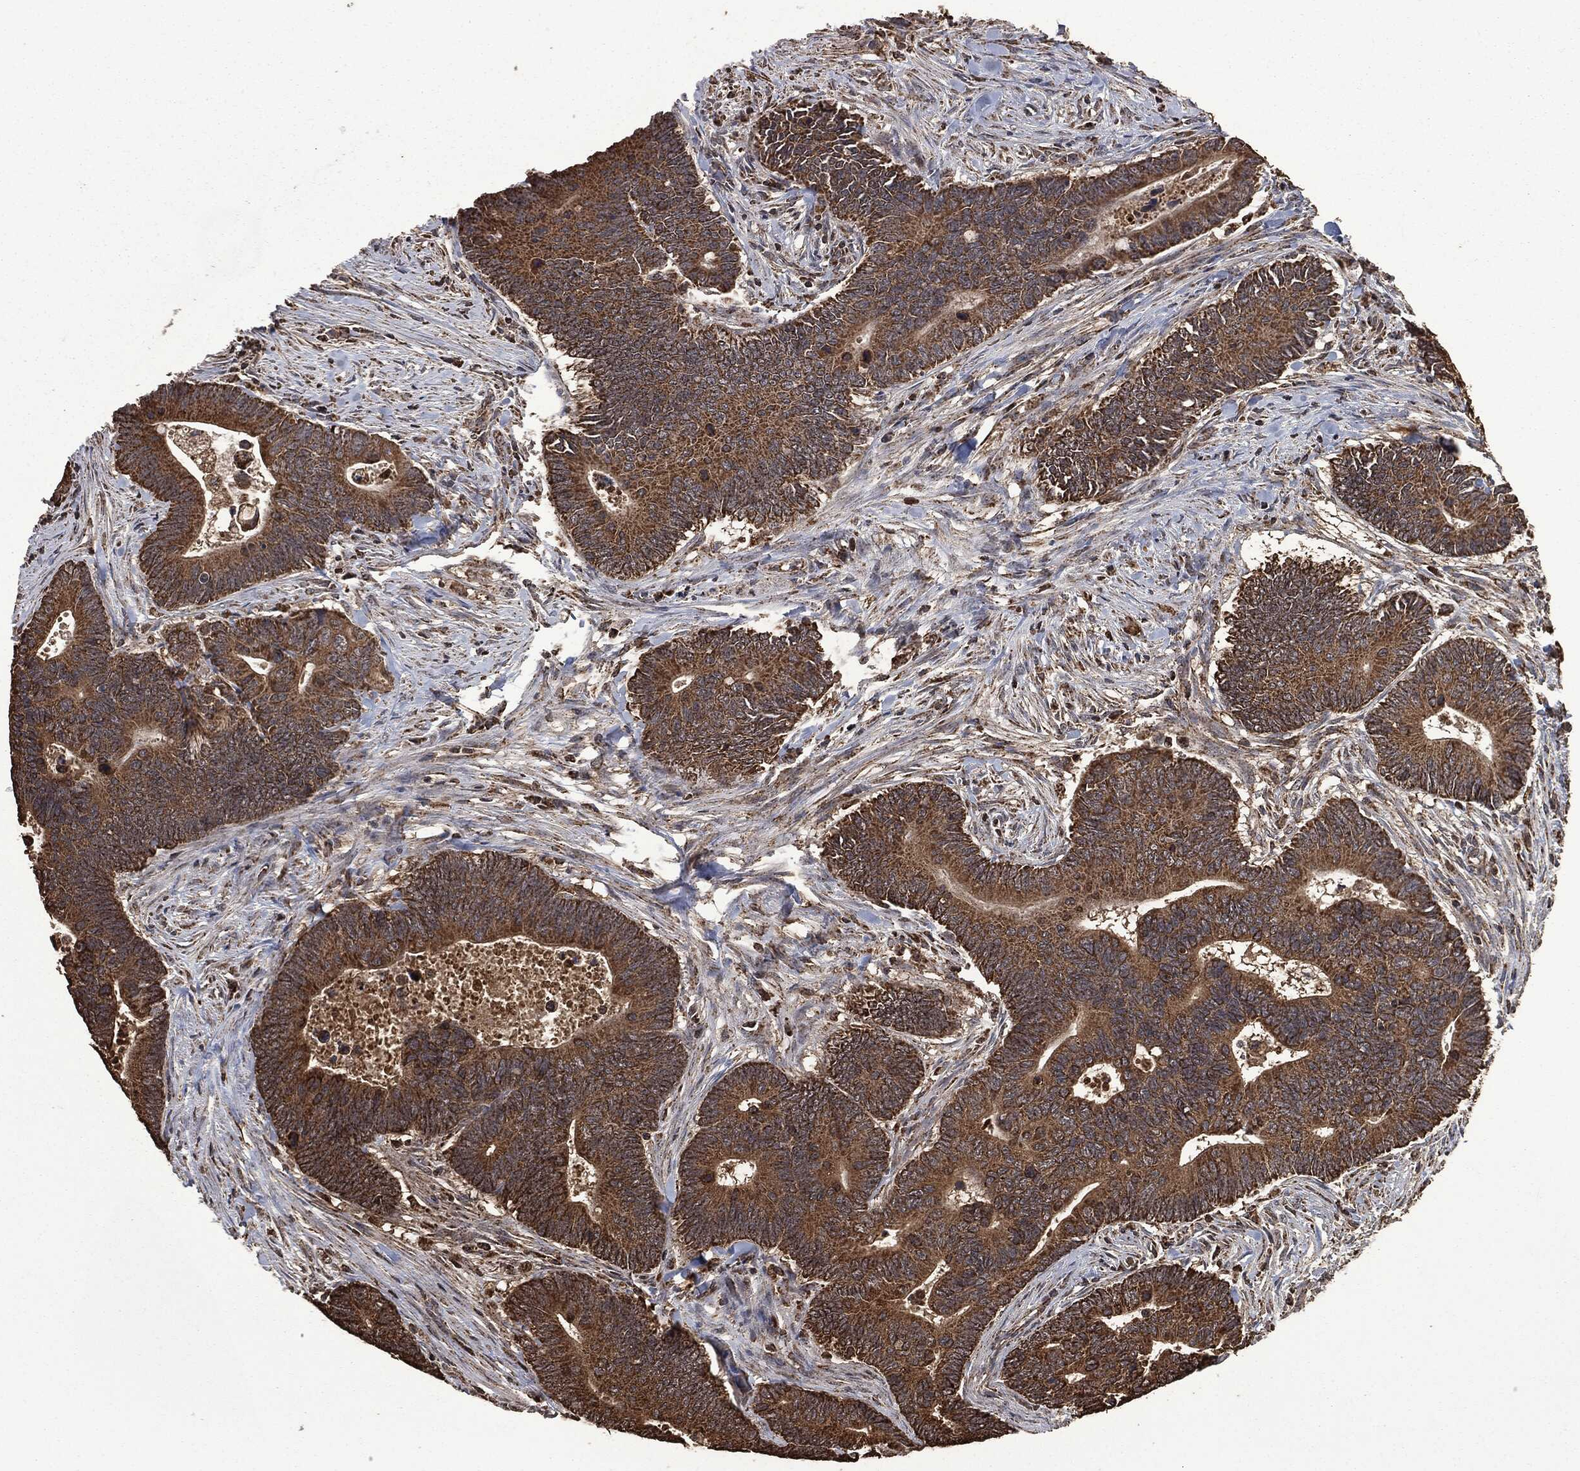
{"staining": {"intensity": "strong", "quantity": "25%-75%", "location": "cytoplasmic/membranous"}, "tissue": "colorectal cancer", "cell_type": "Tumor cells", "image_type": "cancer", "snomed": [{"axis": "morphology", "description": "Adenocarcinoma, NOS"}, {"axis": "topography", "description": "Colon"}], "caption": "A high amount of strong cytoplasmic/membranous positivity is appreciated in approximately 25%-75% of tumor cells in colorectal cancer (adenocarcinoma) tissue. Immunohistochemistry stains the protein of interest in brown and the nuclei are stained blue.", "gene": "LIG3", "patient": {"sex": "male", "age": 75}}